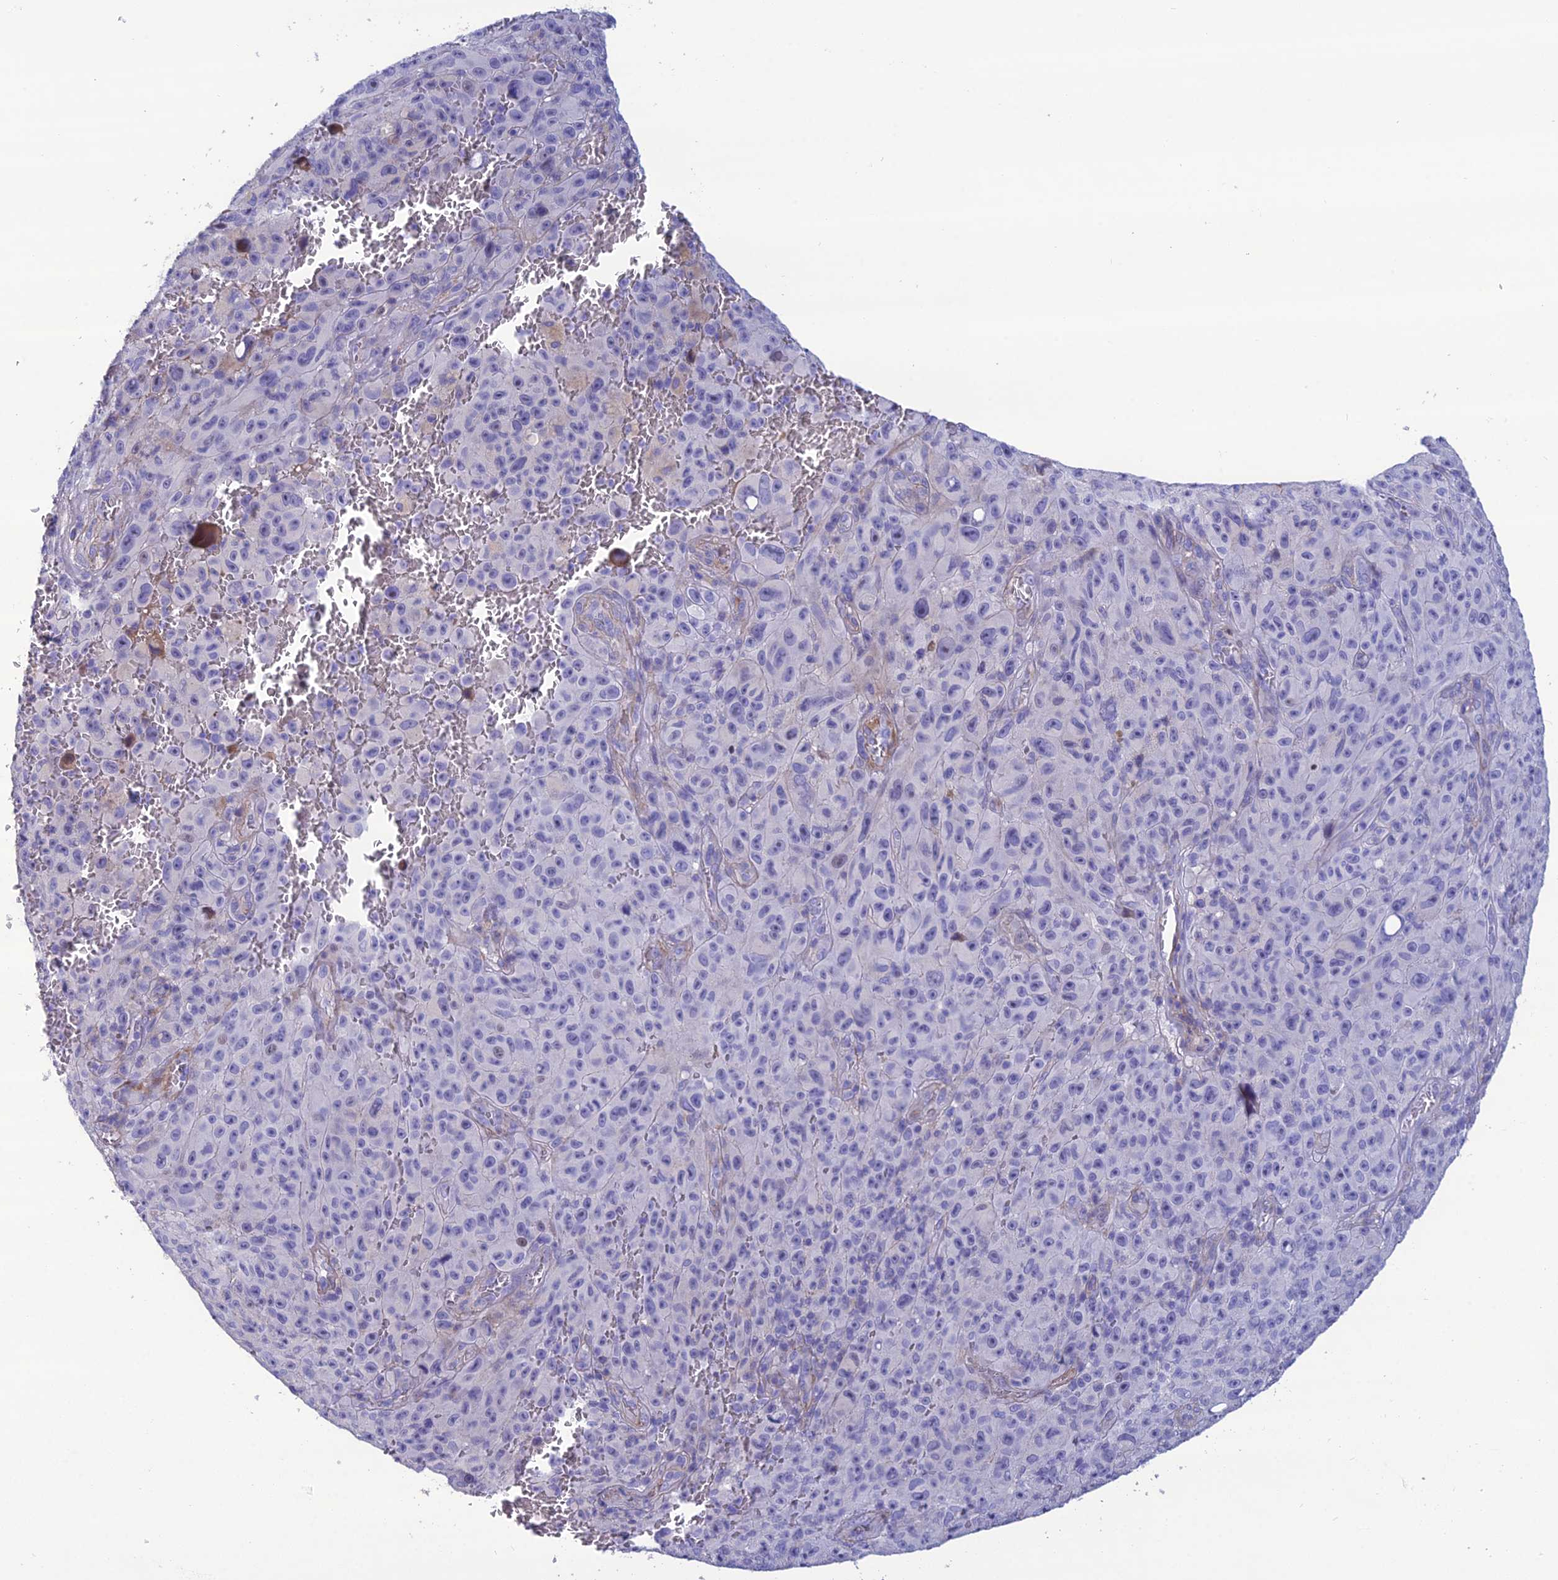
{"staining": {"intensity": "negative", "quantity": "none", "location": "none"}, "tissue": "melanoma", "cell_type": "Tumor cells", "image_type": "cancer", "snomed": [{"axis": "morphology", "description": "Malignant melanoma, NOS"}, {"axis": "topography", "description": "Skin"}], "caption": "A photomicrograph of human malignant melanoma is negative for staining in tumor cells. Nuclei are stained in blue.", "gene": "OR56B1", "patient": {"sex": "female", "age": 82}}